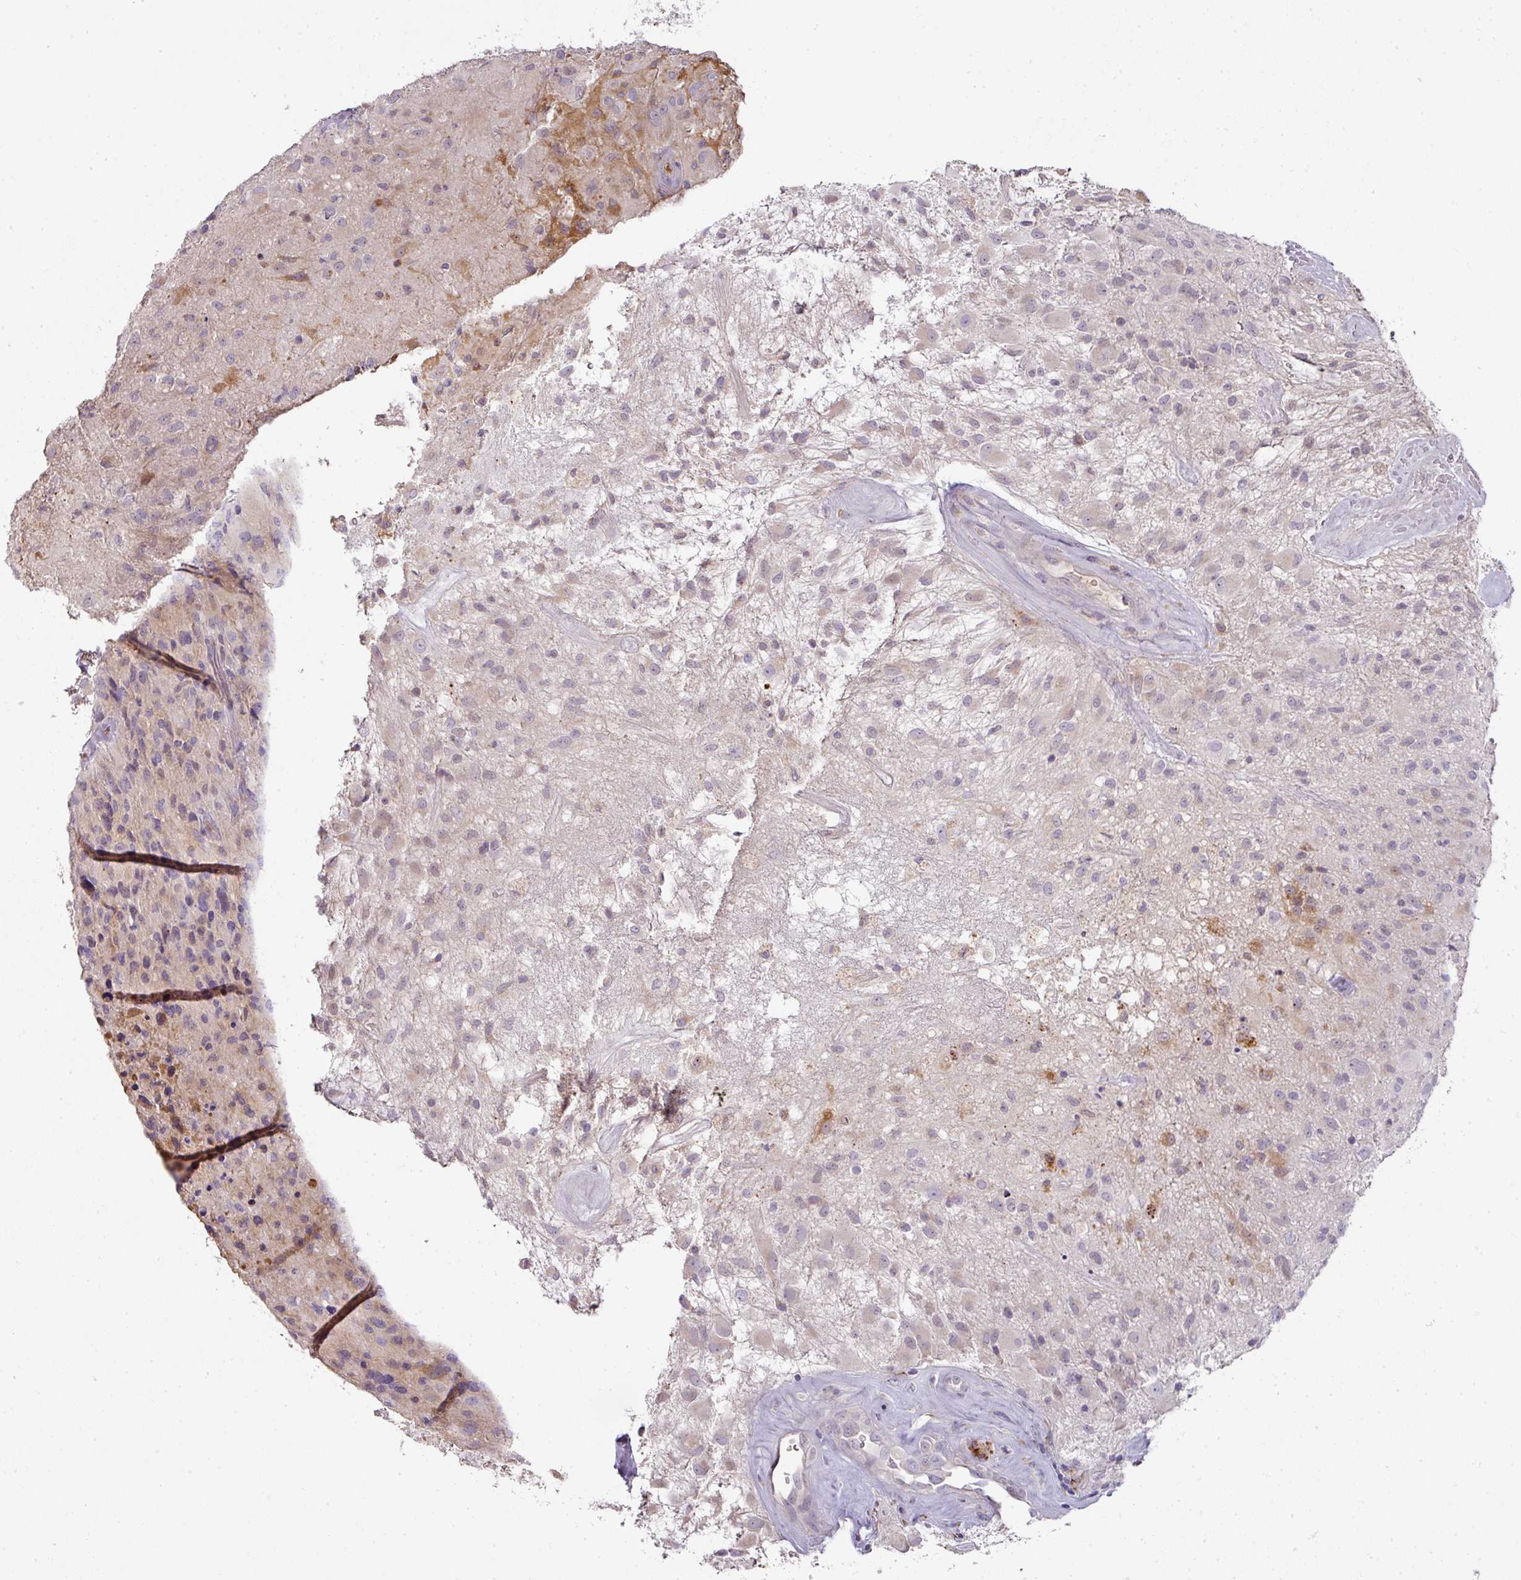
{"staining": {"intensity": "negative", "quantity": "none", "location": "none"}, "tissue": "glioma", "cell_type": "Tumor cells", "image_type": "cancer", "snomed": [{"axis": "morphology", "description": "Glioma, malignant, High grade"}, {"axis": "topography", "description": "Brain"}], "caption": "This is an immunohistochemistry photomicrograph of human malignant glioma (high-grade). There is no positivity in tumor cells.", "gene": "CCZ1", "patient": {"sex": "female", "age": 67}}